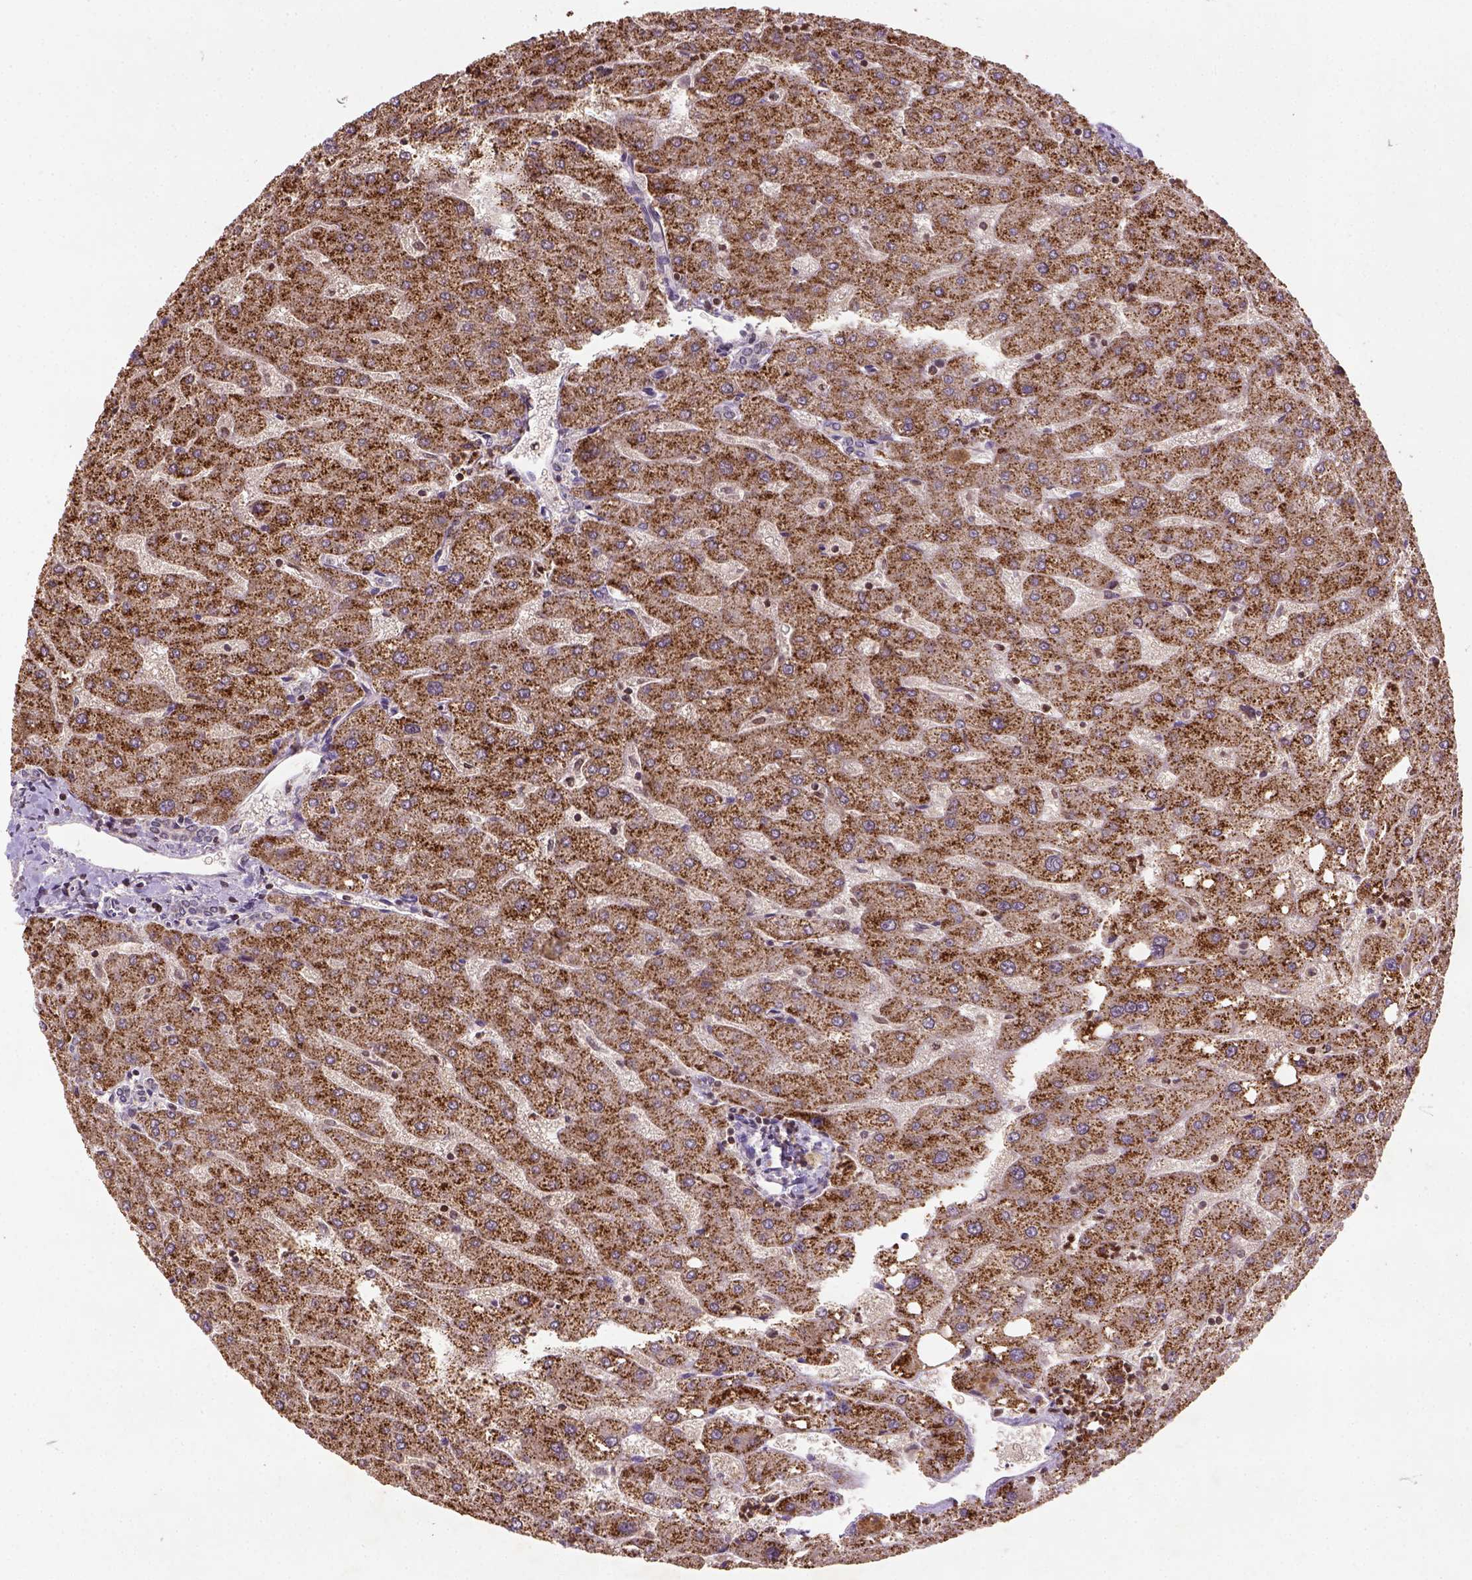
{"staining": {"intensity": "negative", "quantity": "none", "location": "none"}, "tissue": "liver", "cell_type": "Cholangiocytes", "image_type": "normal", "snomed": [{"axis": "morphology", "description": "Normal tissue, NOS"}, {"axis": "topography", "description": "Liver"}], "caption": "DAB (3,3'-diaminobenzidine) immunohistochemical staining of unremarkable liver reveals no significant positivity in cholangiocytes.", "gene": "NUDT3", "patient": {"sex": "male", "age": 67}}